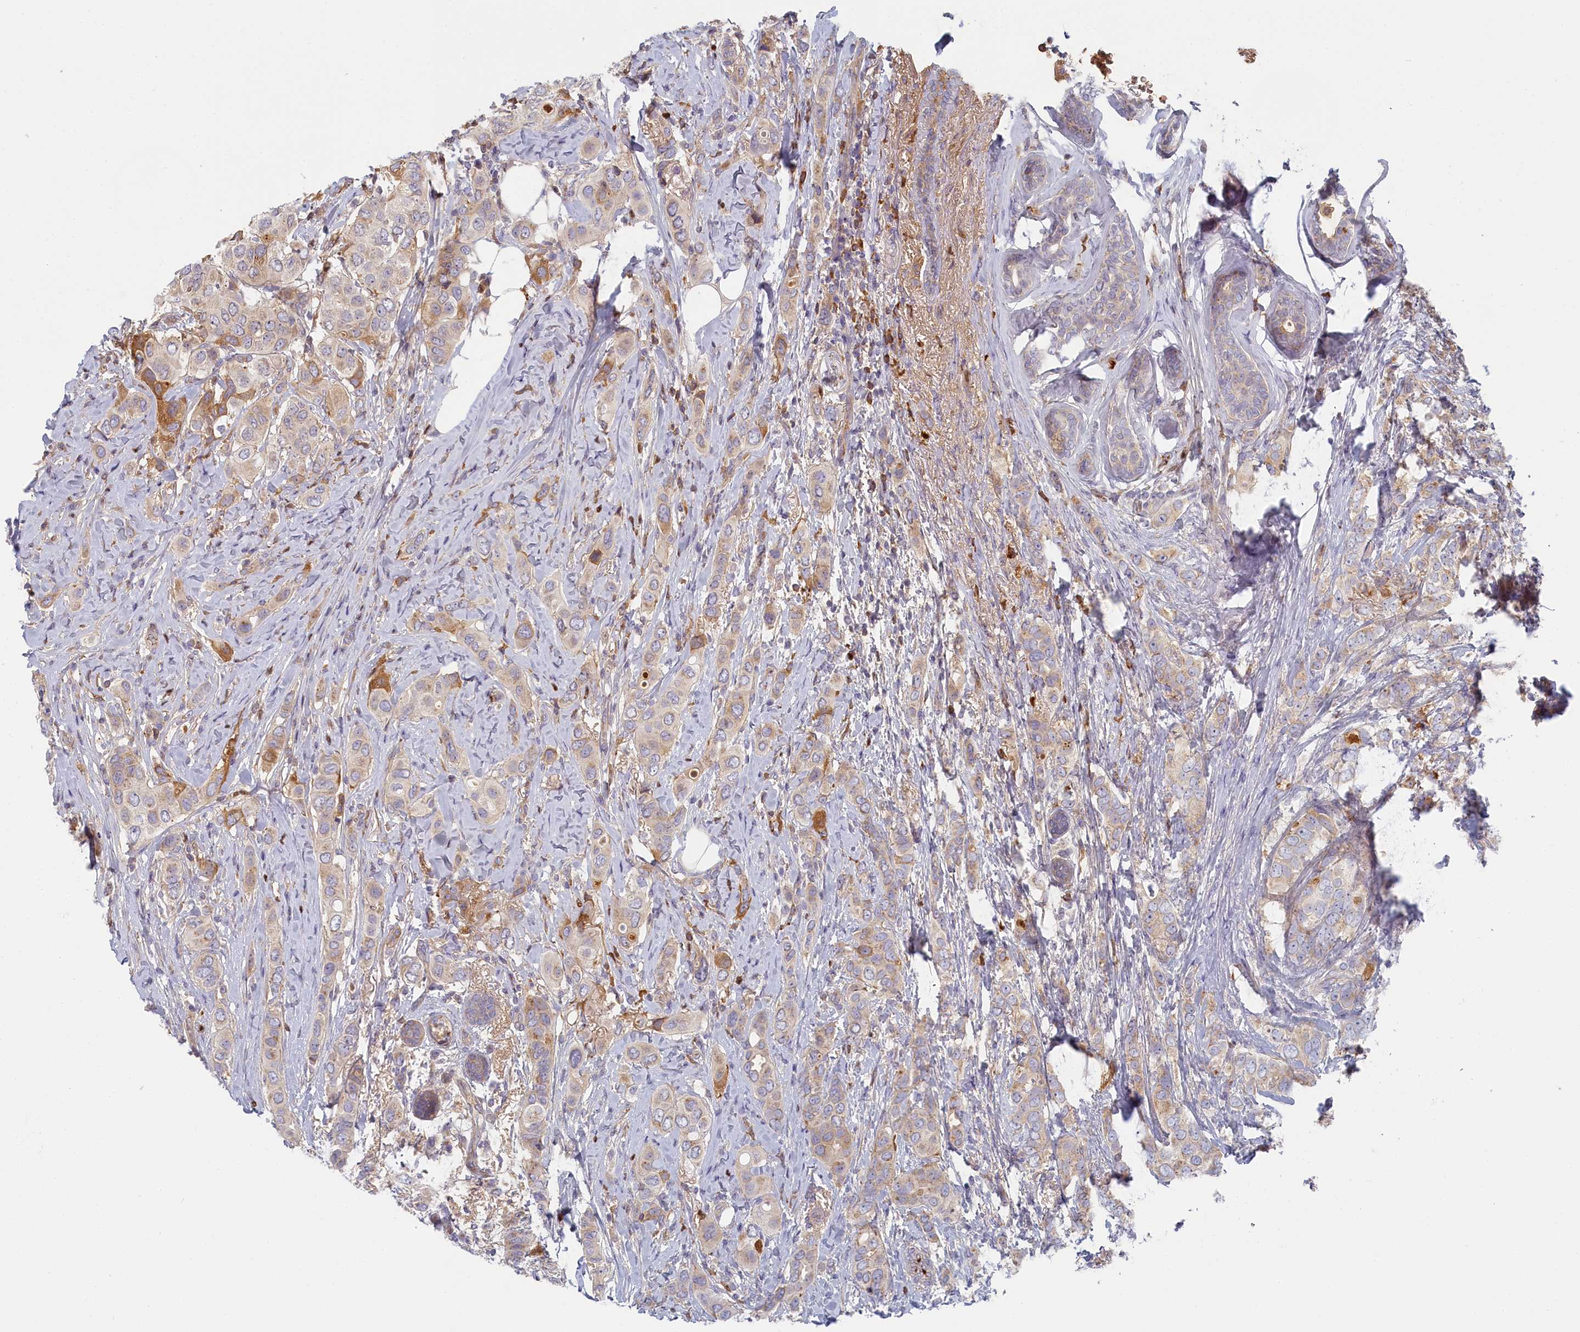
{"staining": {"intensity": "moderate", "quantity": "<25%", "location": "cytoplasmic/membranous"}, "tissue": "breast cancer", "cell_type": "Tumor cells", "image_type": "cancer", "snomed": [{"axis": "morphology", "description": "Lobular carcinoma"}, {"axis": "topography", "description": "Breast"}], "caption": "High-power microscopy captured an IHC image of breast cancer, revealing moderate cytoplasmic/membranous expression in about <25% of tumor cells.", "gene": "STX16", "patient": {"sex": "female", "age": 51}}